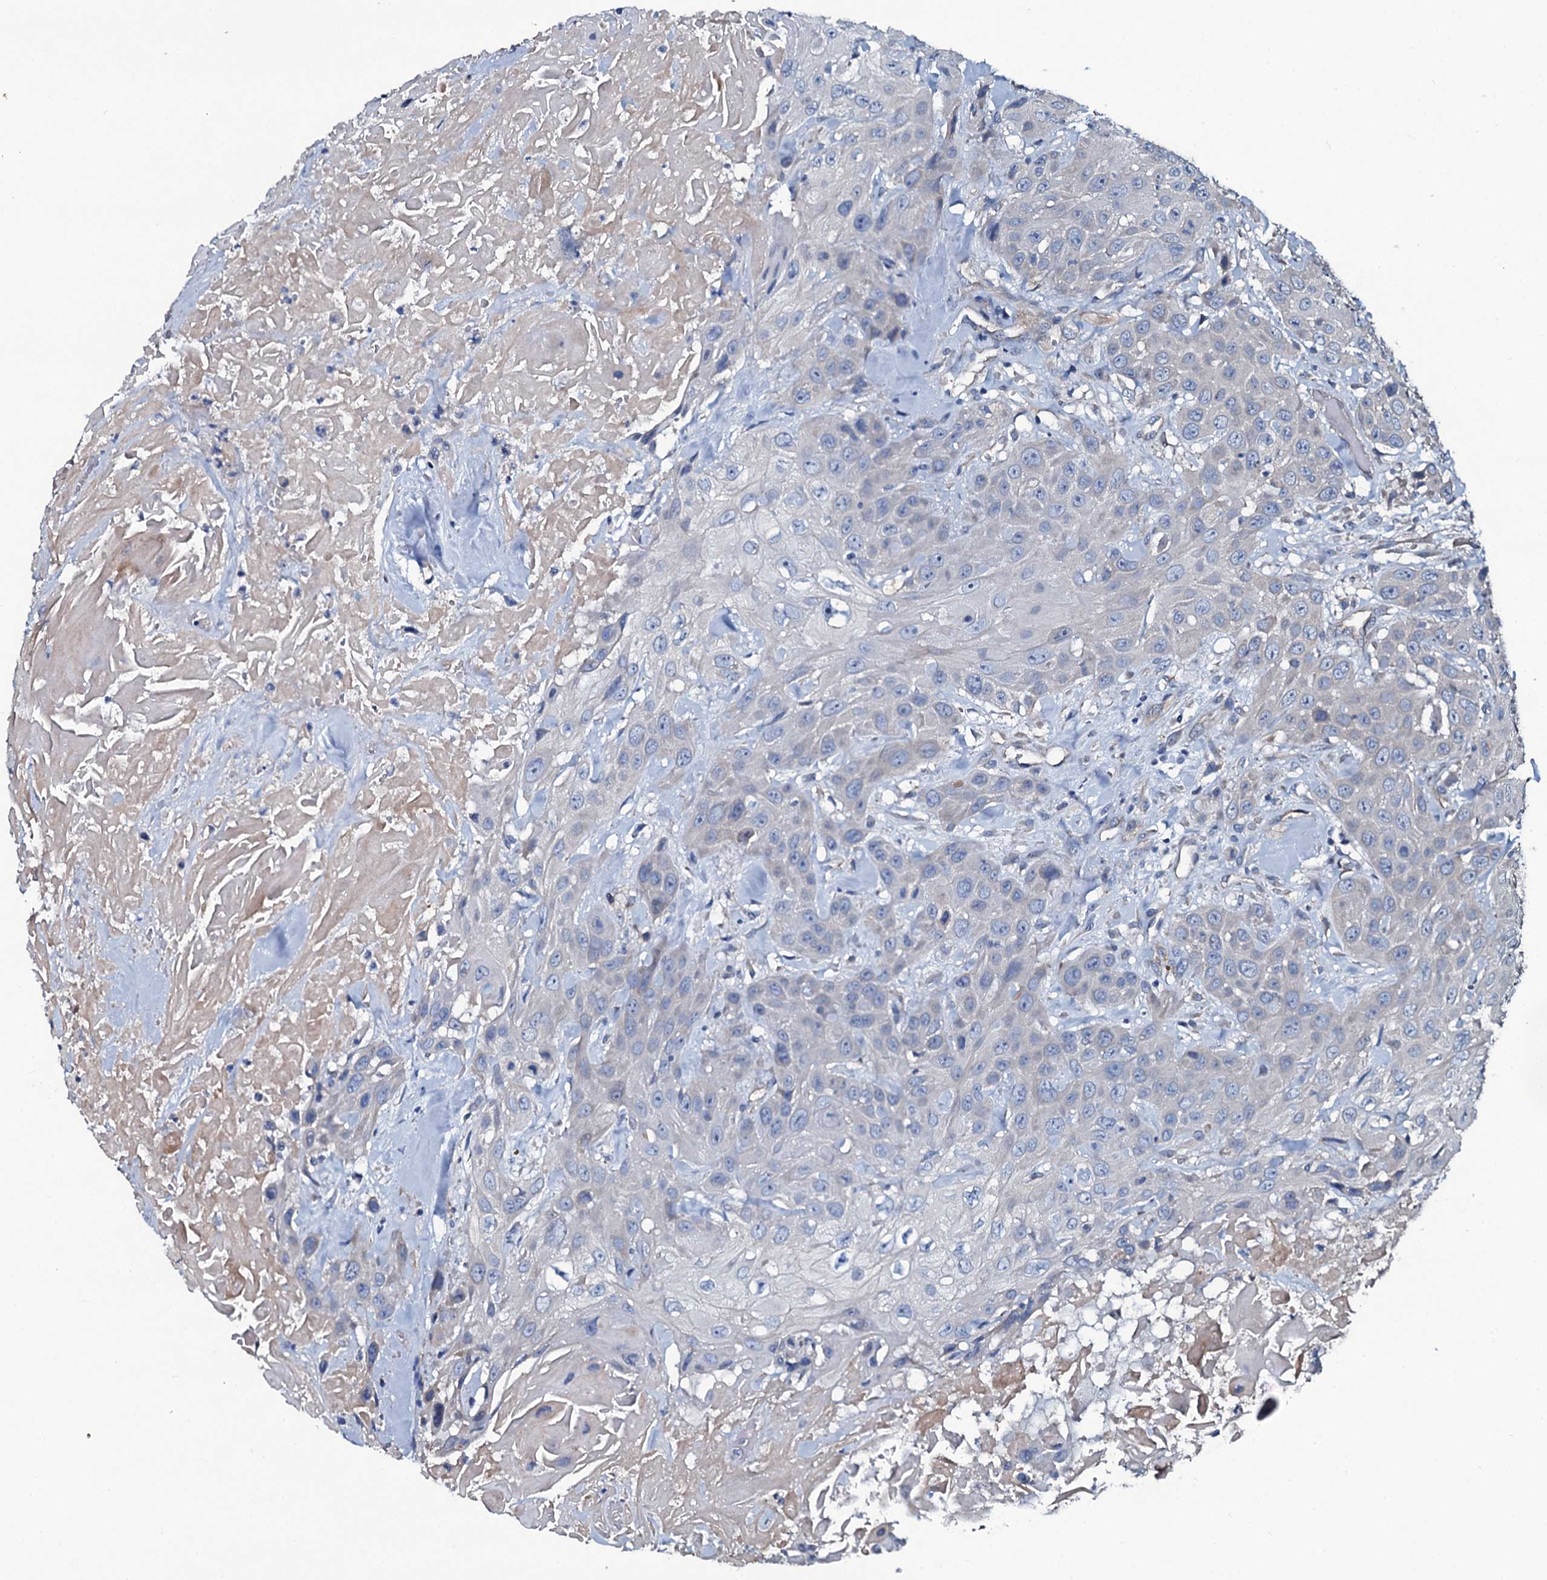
{"staining": {"intensity": "negative", "quantity": "none", "location": "none"}, "tissue": "head and neck cancer", "cell_type": "Tumor cells", "image_type": "cancer", "snomed": [{"axis": "morphology", "description": "Squamous cell carcinoma, NOS"}, {"axis": "topography", "description": "Head-Neck"}], "caption": "Squamous cell carcinoma (head and neck) stained for a protein using immunohistochemistry shows no staining tumor cells.", "gene": "DMAC2", "patient": {"sex": "male", "age": 81}}